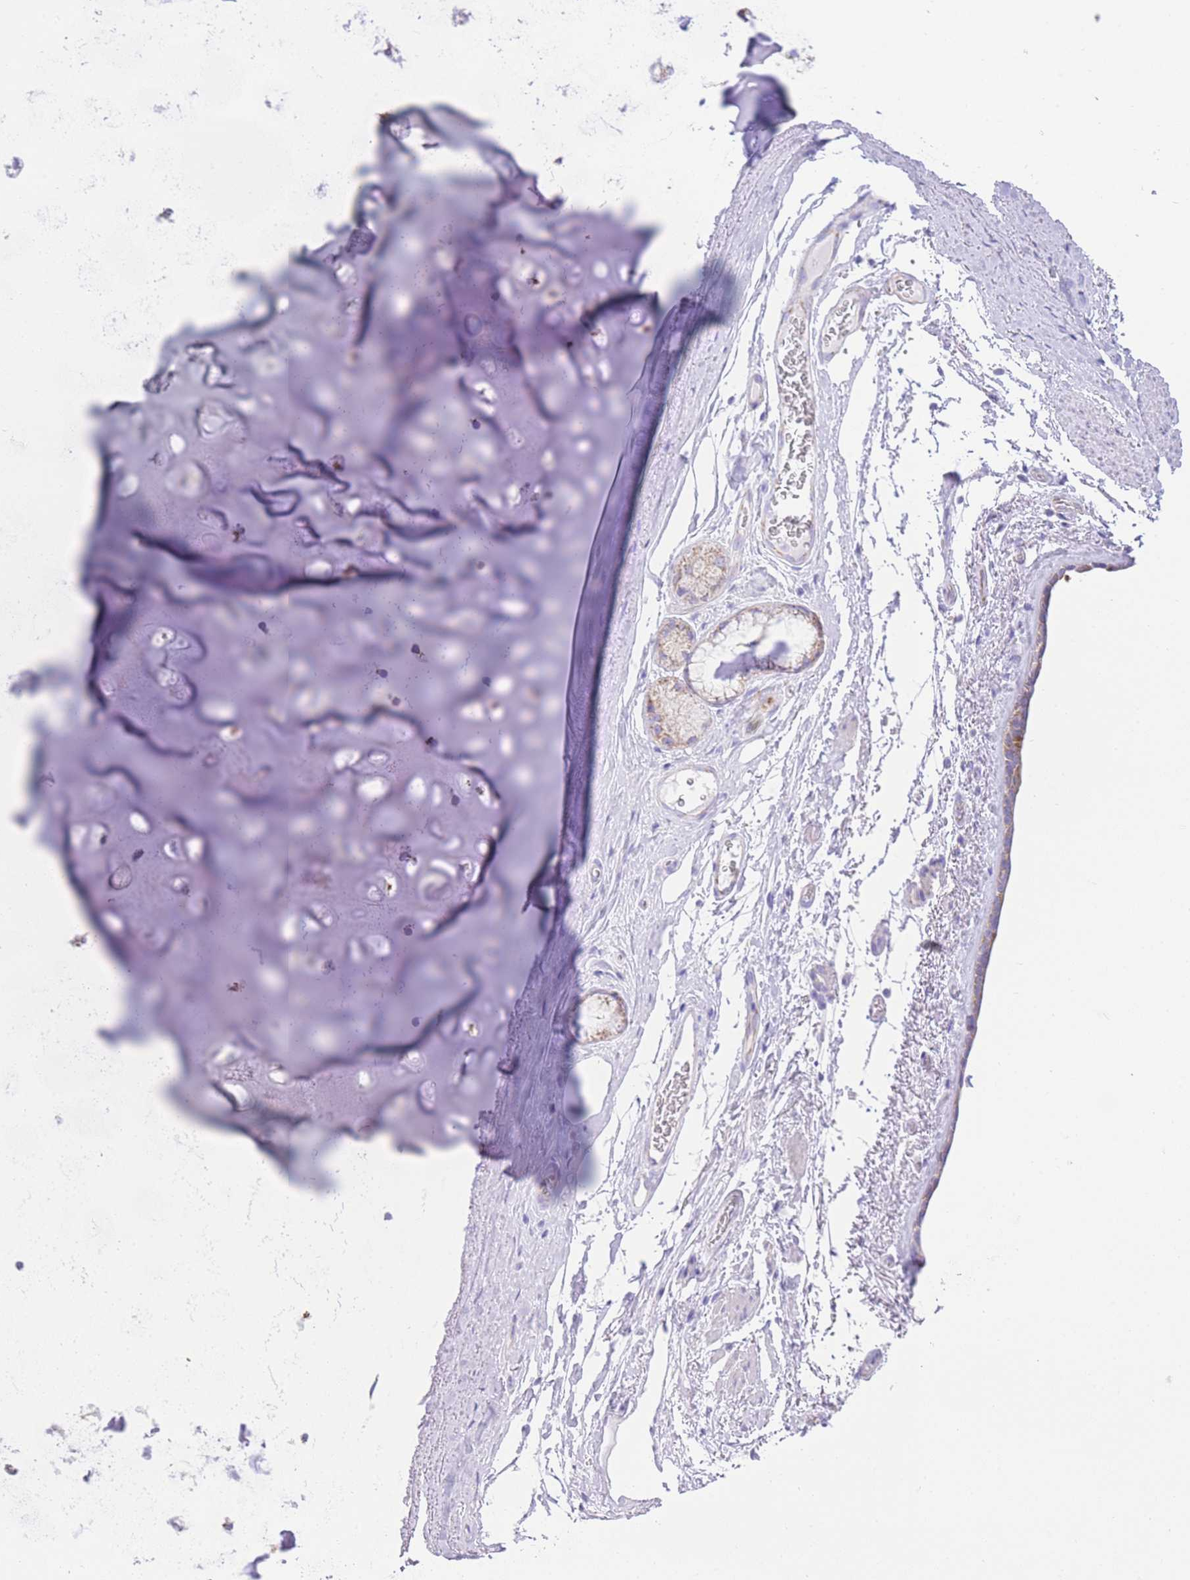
{"staining": {"intensity": "negative", "quantity": "none", "location": "none"}, "tissue": "adipose tissue", "cell_type": "Adipocytes", "image_type": "normal", "snomed": [{"axis": "morphology", "description": "Normal tissue, NOS"}, {"axis": "topography", "description": "Cartilage tissue"}], "caption": "Micrograph shows no protein expression in adipocytes of unremarkable adipose tissue. Brightfield microscopy of immunohistochemistry stained with DAB (brown) and hematoxylin (blue), captured at high magnification.", "gene": "ACSM4", "patient": {"sex": "male", "age": 66}}